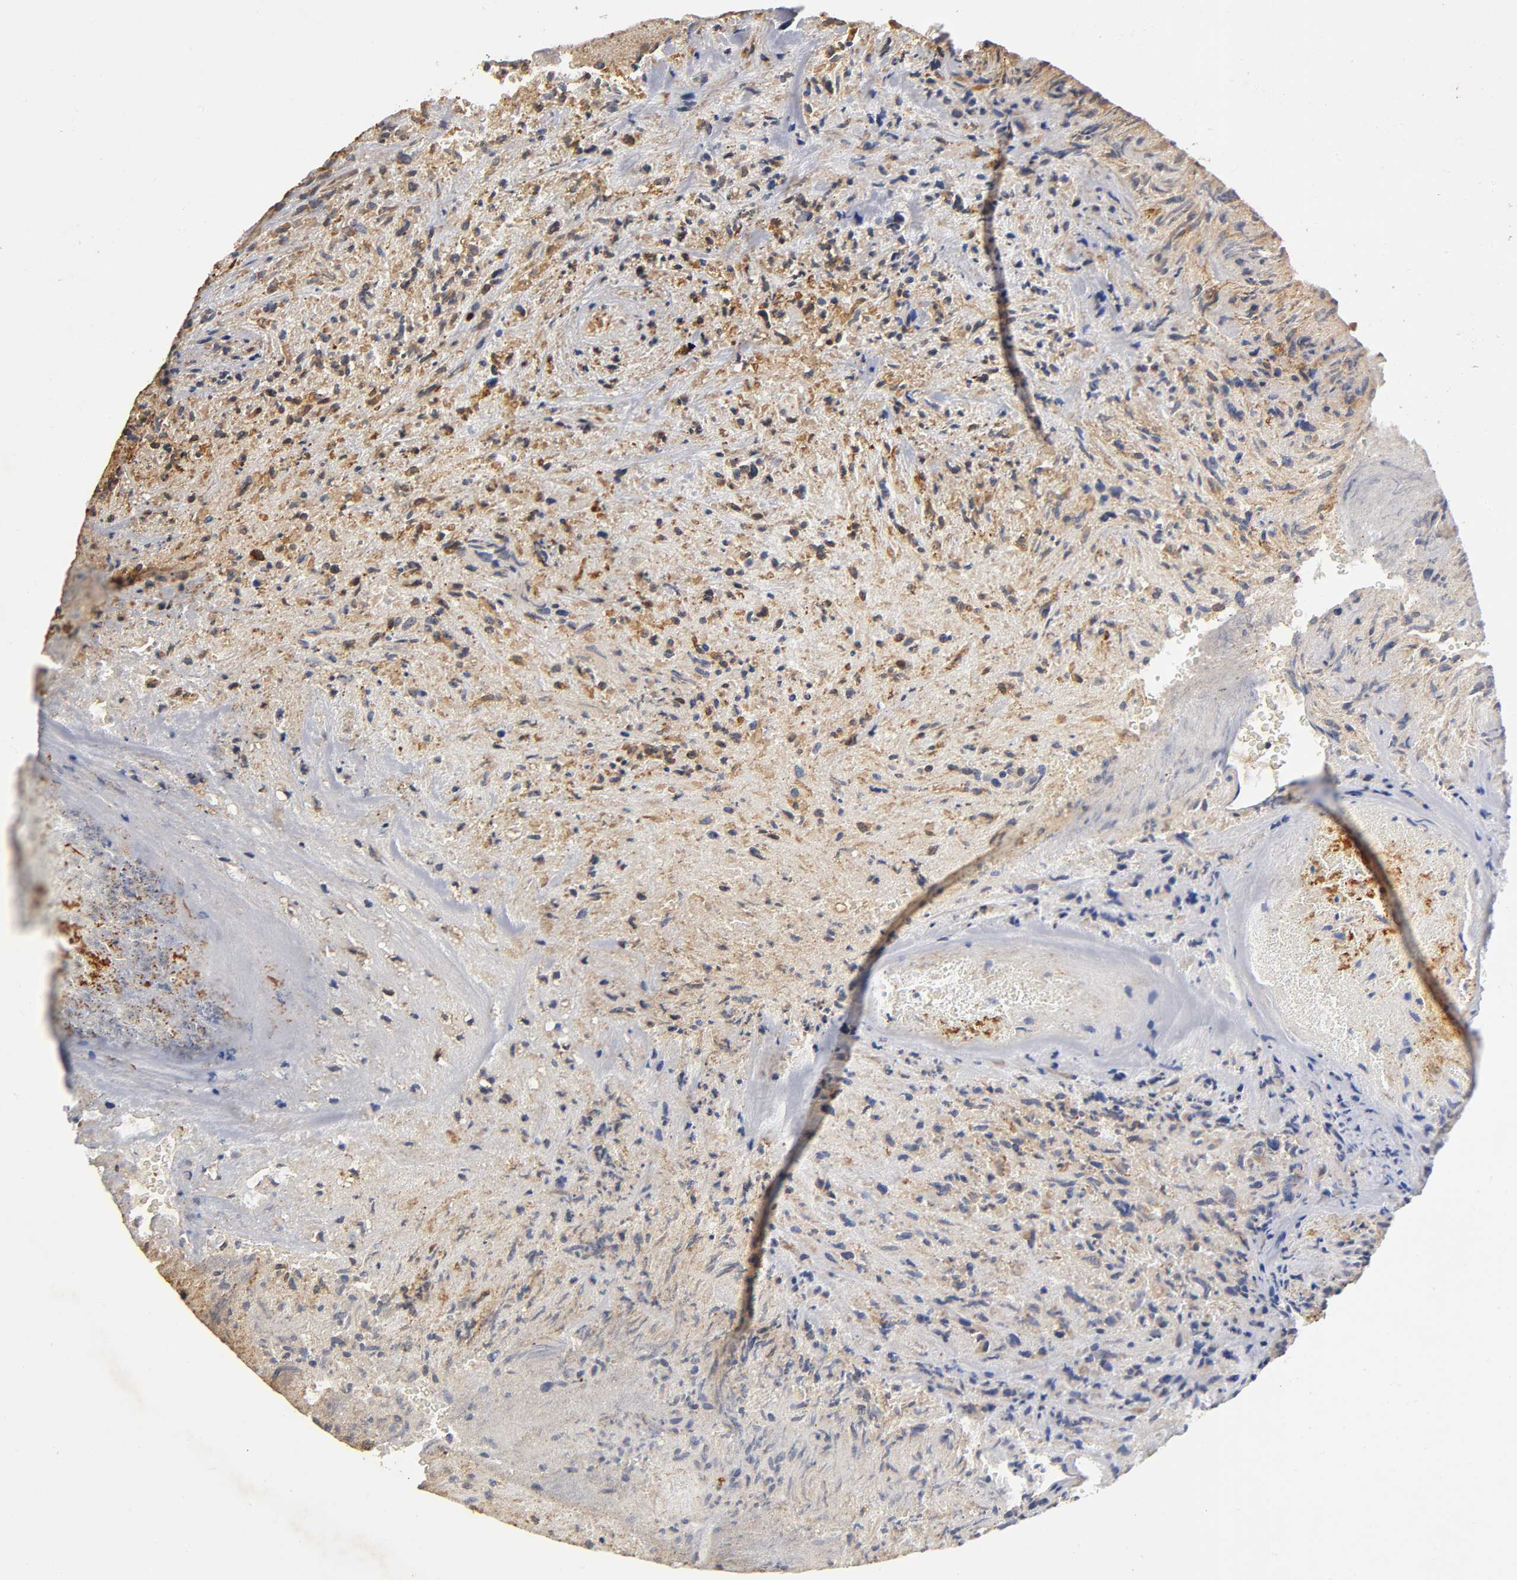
{"staining": {"intensity": "moderate", "quantity": "25%-75%", "location": "cytoplasmic/membranous"}, "tissue": "glioma", "cell_type": "Tumor cells", "image_type": "cancer", "snomed": [{"axis": "morphology", "description": "Normal tissue, NOS"}, {"axis": "morphology", "description": "Glioma, malignant, High grade"}, {"axis": "topography", "description": "Cerebral cortex"}], "caption": "Moderate cytoplasmic/membranous expression is identified in about 25%-75% of tumor cells in glioma. The protein is stained brown, and the nuclei are stained in blue (DAB IHC with brightfield microscopy, high magnification).", "gene": "RNF122", "patient": {"sex": "male", "age": 75}}